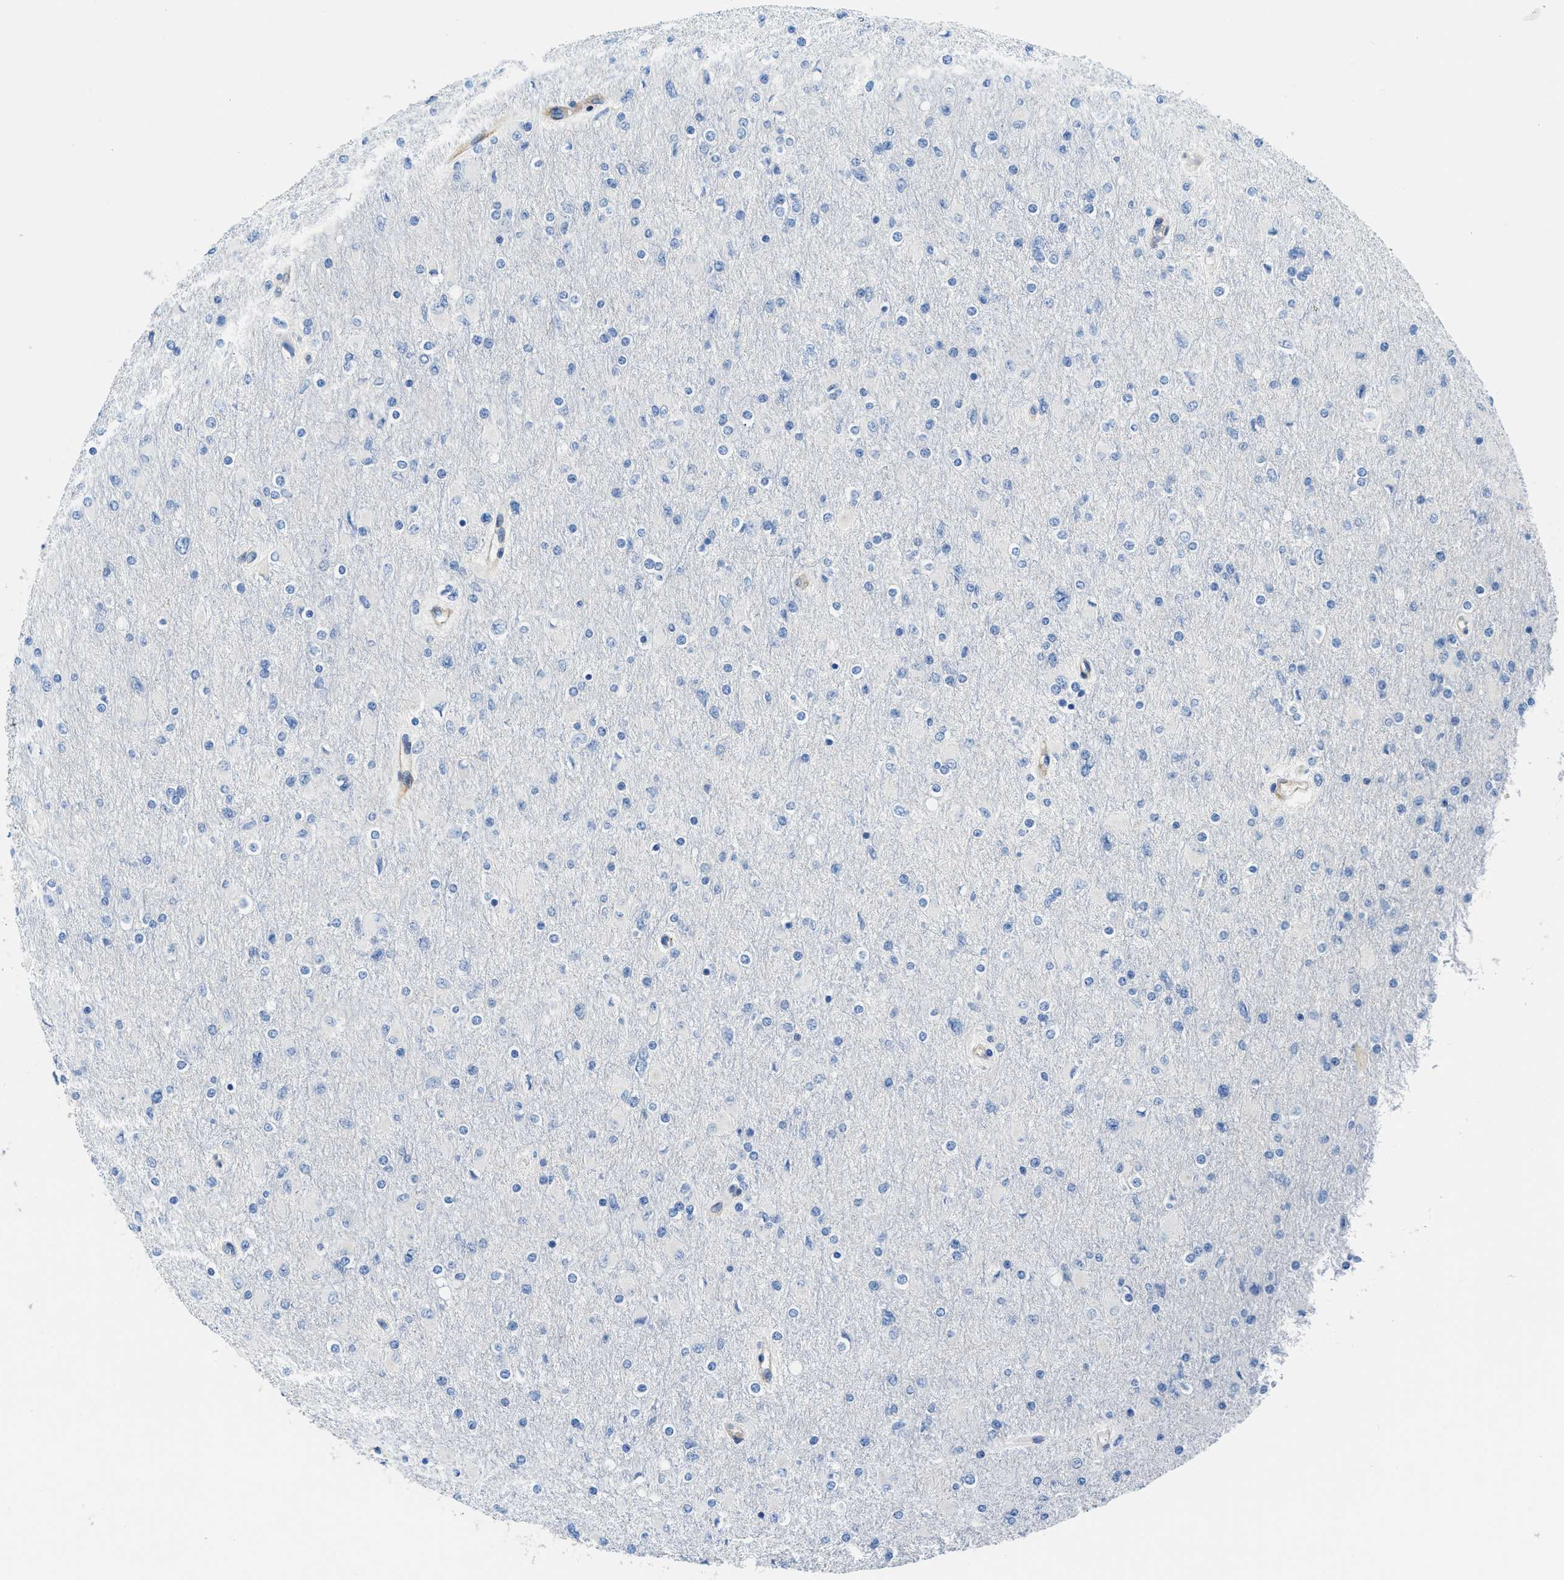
{"staining": {"intensity": "negative", "quantity": "none", "location": "none"}, "tissue": "glioma", "cell_type": "Tumor cells", "image_type": "cancer", "snomed": [{"axis": "morphology", "description": "Glioma, malignant, High grade"}, {"axis": "topography", "description": "Cerebral cortex"}], "caption": "DAB (3,3'-diaminobenzidine) immunohistochemical staining of human malignant high-grade glioma demonstrates no significant staining in tumor cells.", "gene": "CUTA", "patient": {"sex": "female", "age": 36}}